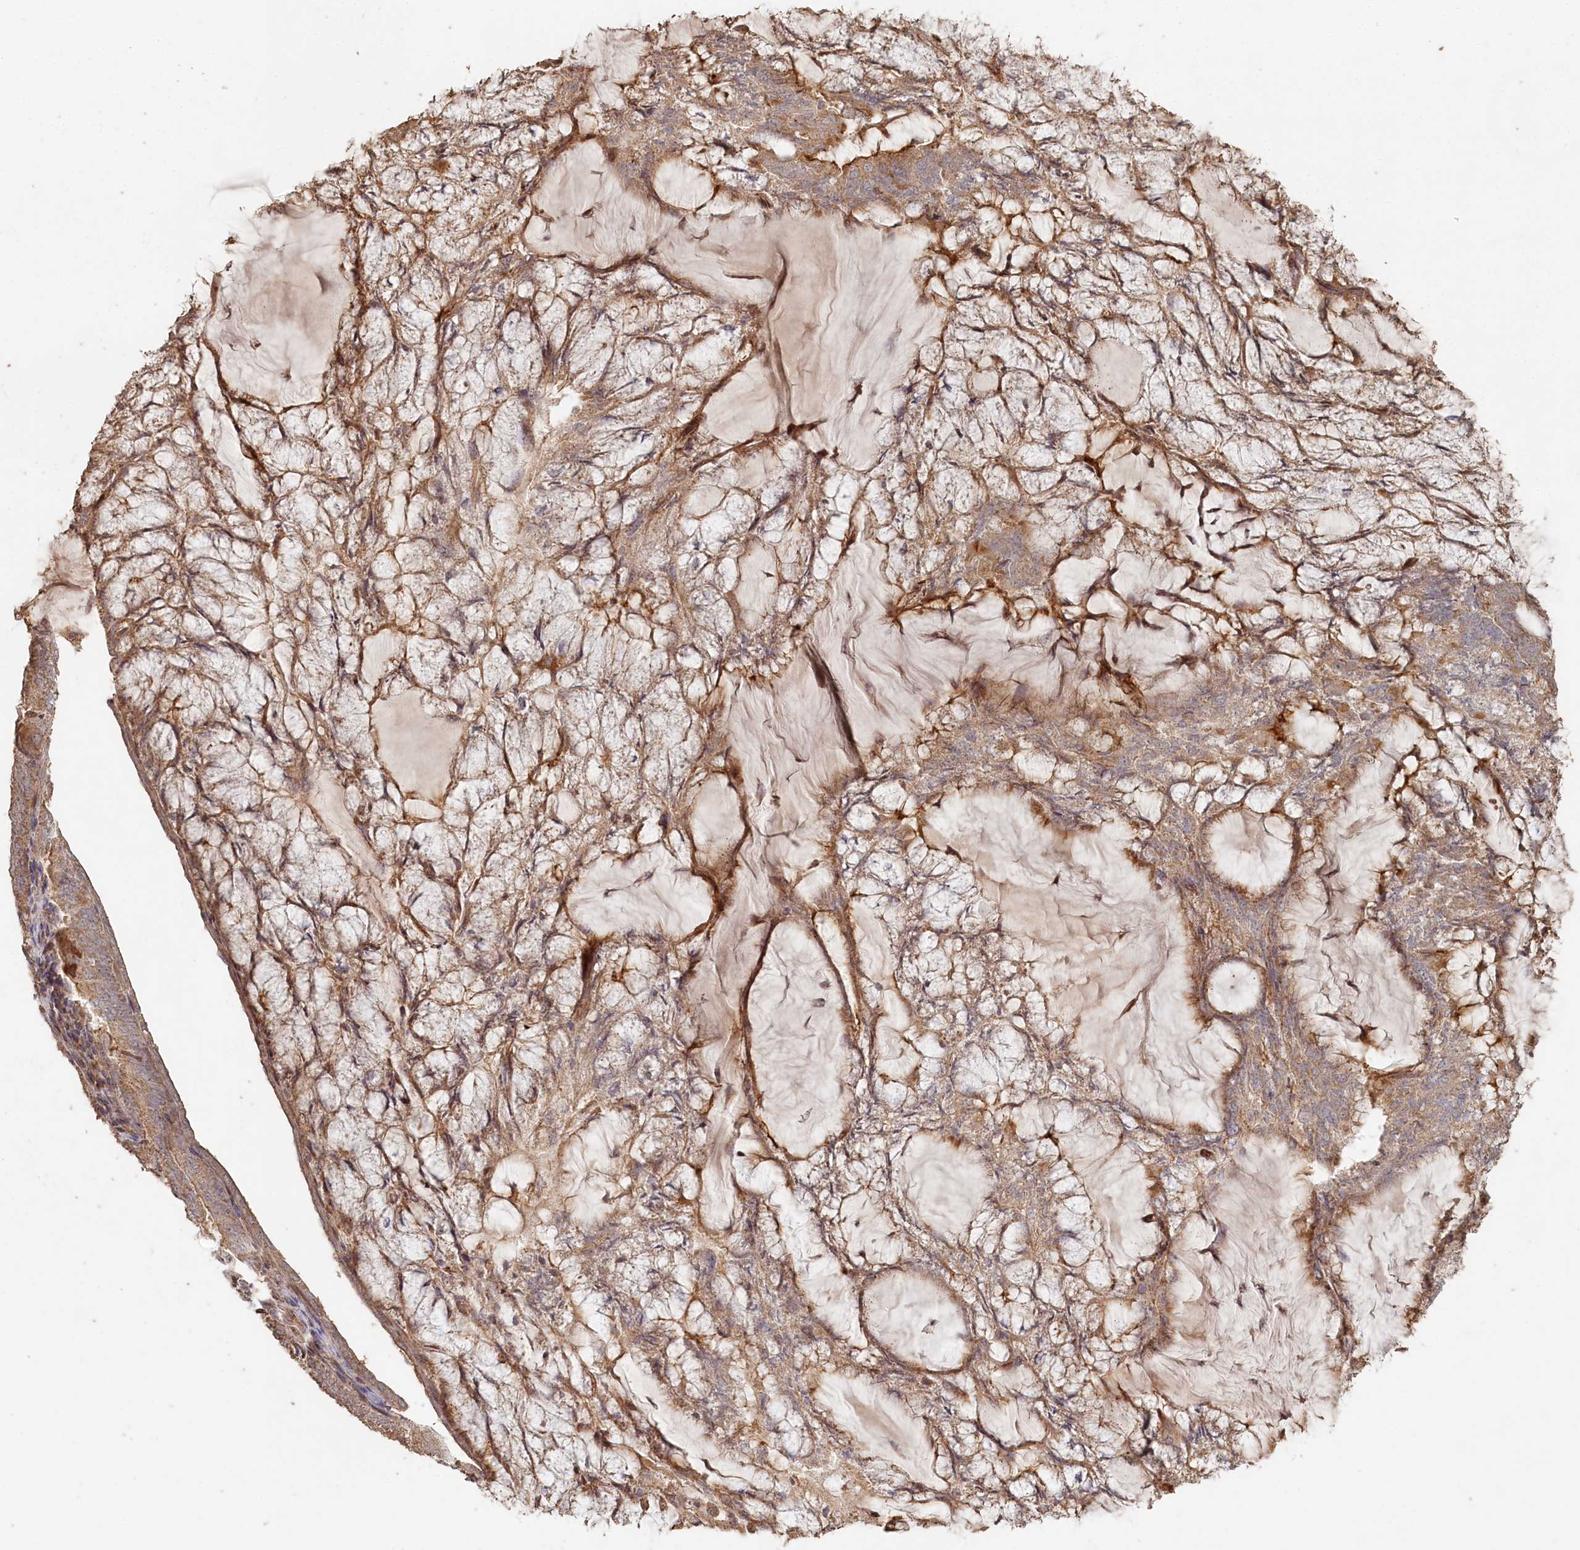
{"staining": {"intensity": "moderate", "quantity": "25%-75%", "location": "cytoplasmic/membranous"}, "tissue": "endometrial cancer", "cell_type": "Tumor cells", "image_type": "cancer", "snomed": [{"axis": "morphology", "description": "Adenocarcinoma, NOS"}, {"axis": "topography", "description": "Endometrium"}], "caption": "Immunohistochemistry micrograph of adenocarcinoma (endometrial) stained for a protein (brown), which exhibits medium levels of moderate cytoplasmic/membranous positivity in about 25%-75% of tumor cells.", "gene": "HAL", "patient": {"sex": "female", "age": 81}}